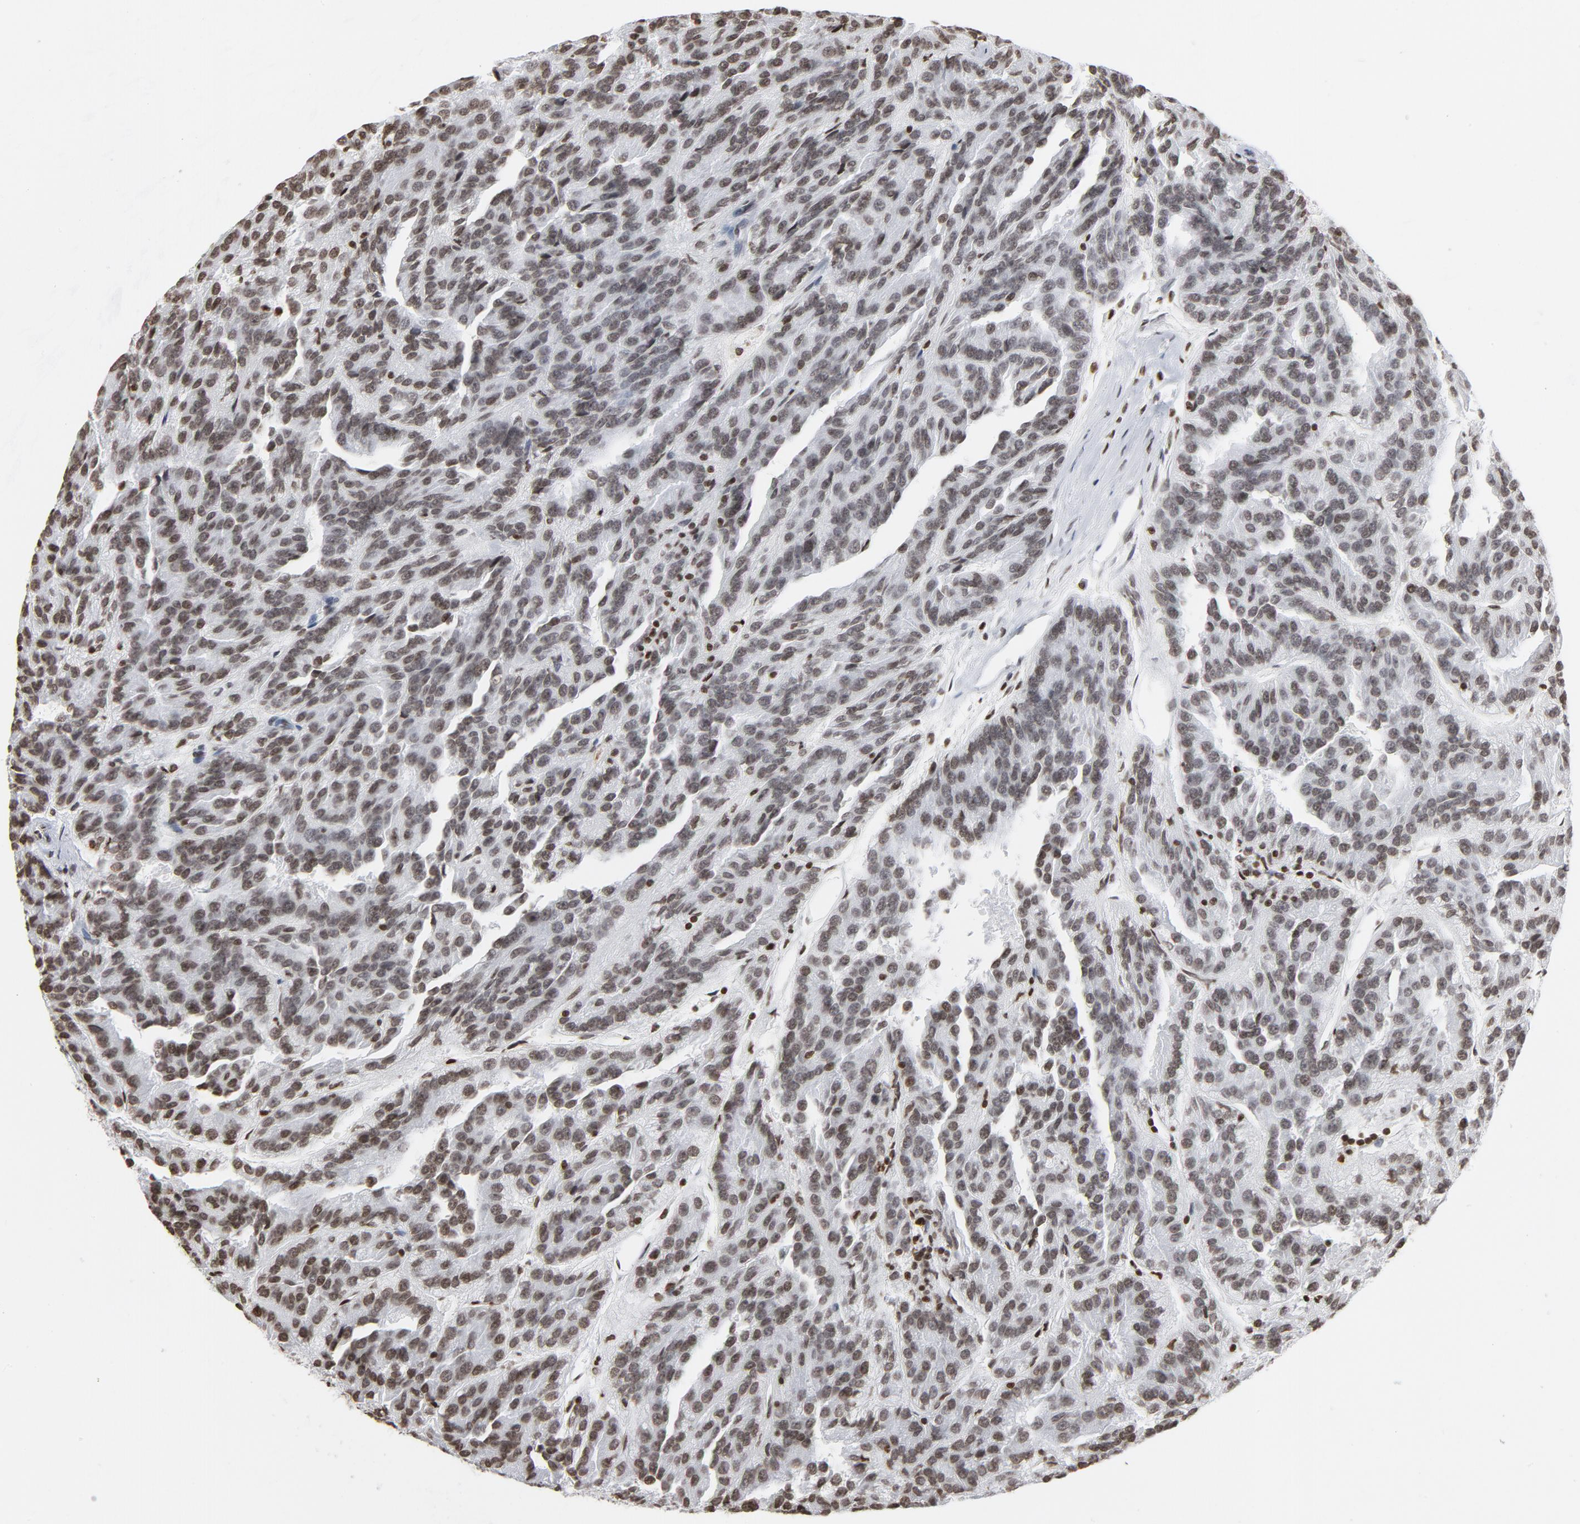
{"staining": {"intensity": "moderate", "quantity": ">75%", "location": "nuclear"}, "tissue": "renal cancer", "cell_type": "Tumor cells", "image_type": "cancer", "snomed": [{"axis": "morphology", "description": "Adenocarcinoma, NOS"}, {"axis": "topography", "description": "Kidney"}], "caption": "Human adenocarcinoma (renal) stained for a protein (brown) shows moderate nuclear positive expression in about >75% of tumor cells.", "gene": "H2AC12", "patient": {"sex": "male", "age": 46}}